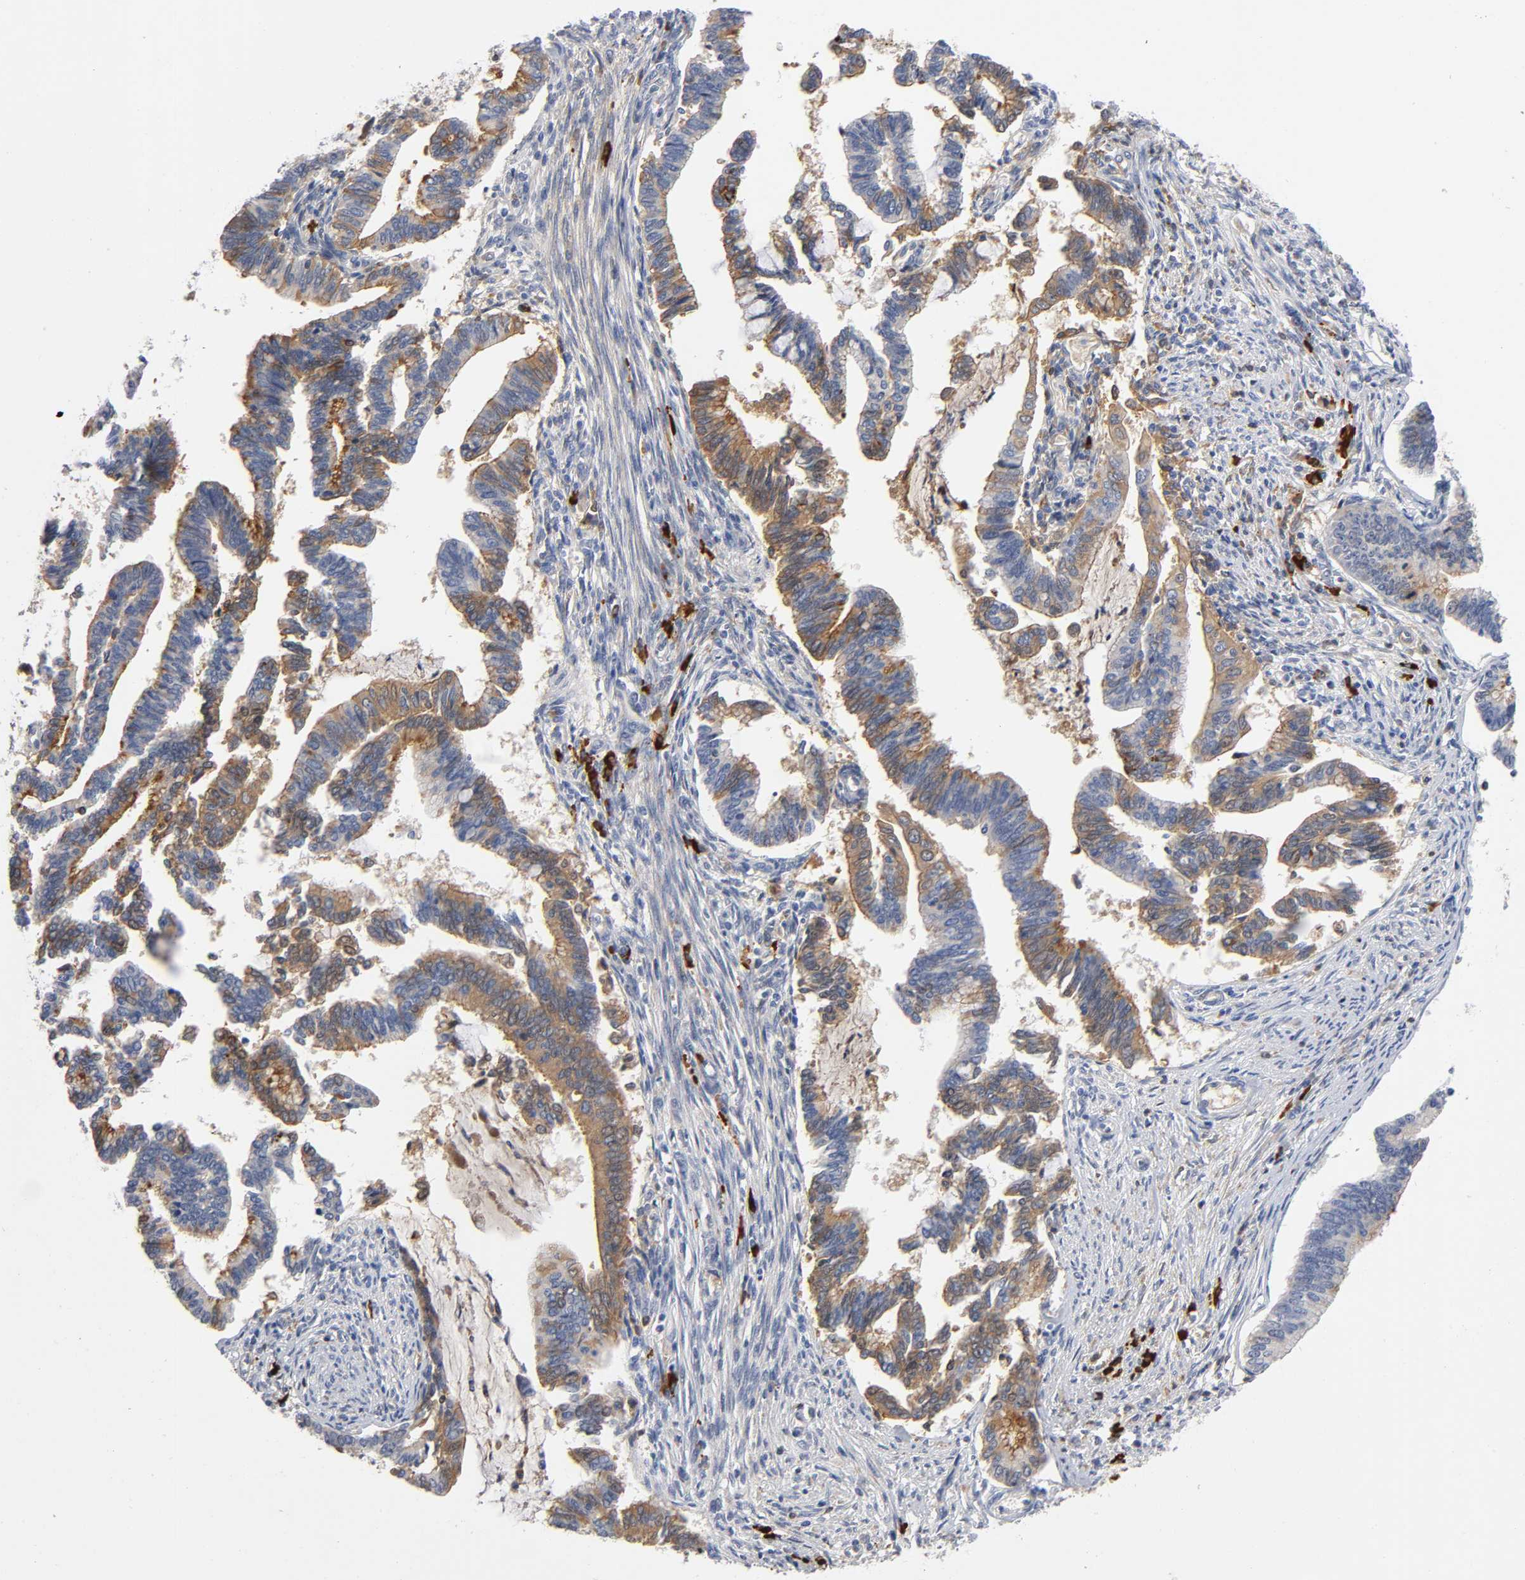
{"staining": {"intensity": "moderate", "quantity": "25%-75%", "location": "cytoplasmic/membranous"}, "tissue": "cervical cancer", "cell_type": "Tumor cells", "image_type": "cancer", "snomed": [{"axis": "morphology", "description": "Adenocarcinoma, NOS"}, {"axis": "topography", "description": "Cervix"}], "caption": "A medium amount of moderate cytoplasmic/membranous staining is present in about 25%-75% of tumor cells in cervical adenocarcinoma tissue.", "gene": "NOVA1", "patient": {"sex": "female", "age": 36}}